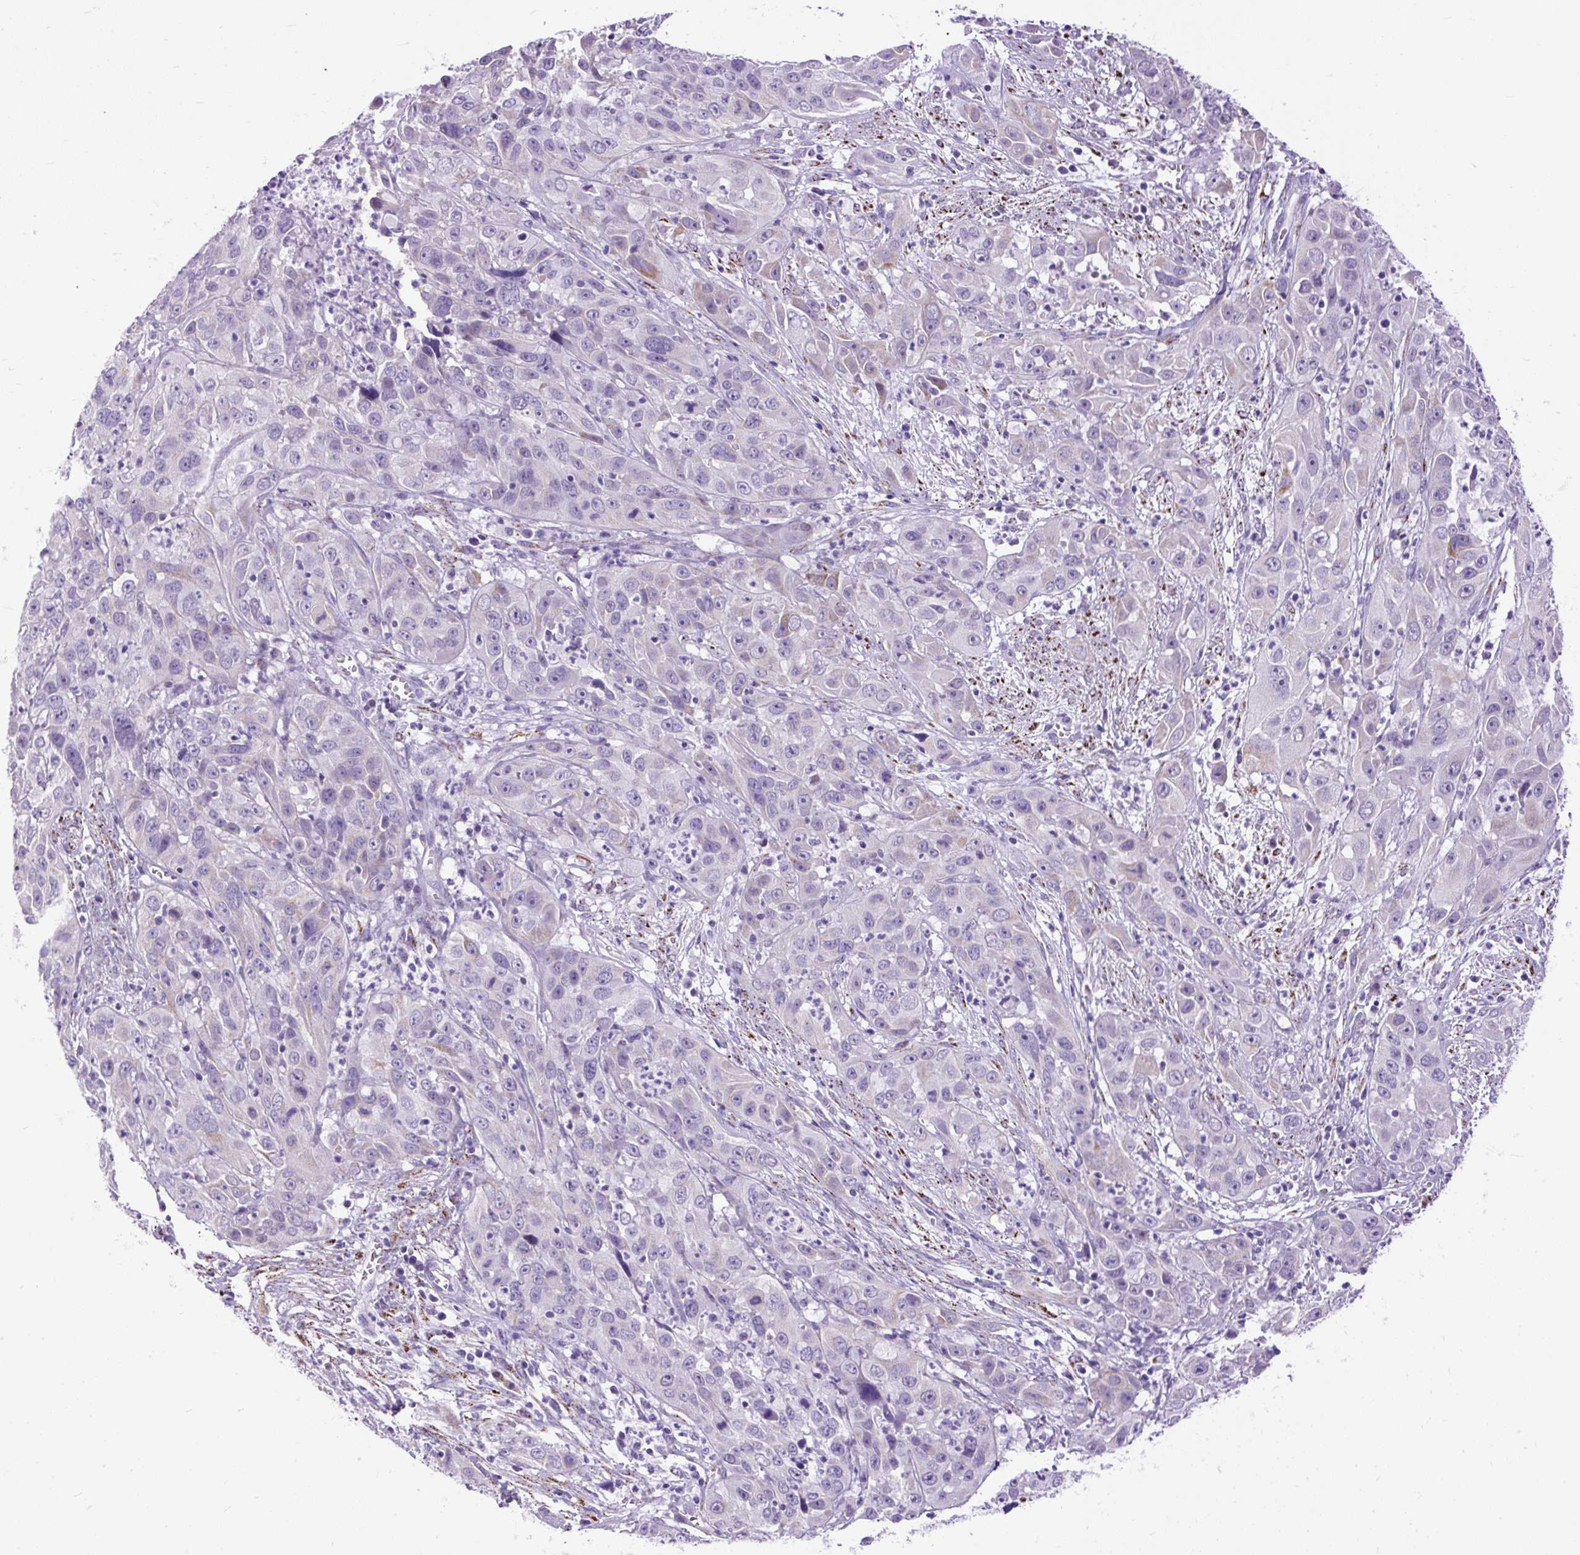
{"staining": {"intensity": "negative", "quantity": "none", "location": "none"}, "tissue": "cervical cancer", "cell_type": "Tumor cells", "image_type": "cancer", "snomed": [{"axis": "morphology", "description": "Squamous cell carcinoma, NOS"}, {"axis": "topography", "description": "Cervix"}], "caption": "Immunohistochemistry (IHC) of cervical cancer (squamous cell carcinoma) reveals no positivity in tumor cells.", "gene": "ZNF256", "patient": {"sex": "female", "age": 32}}